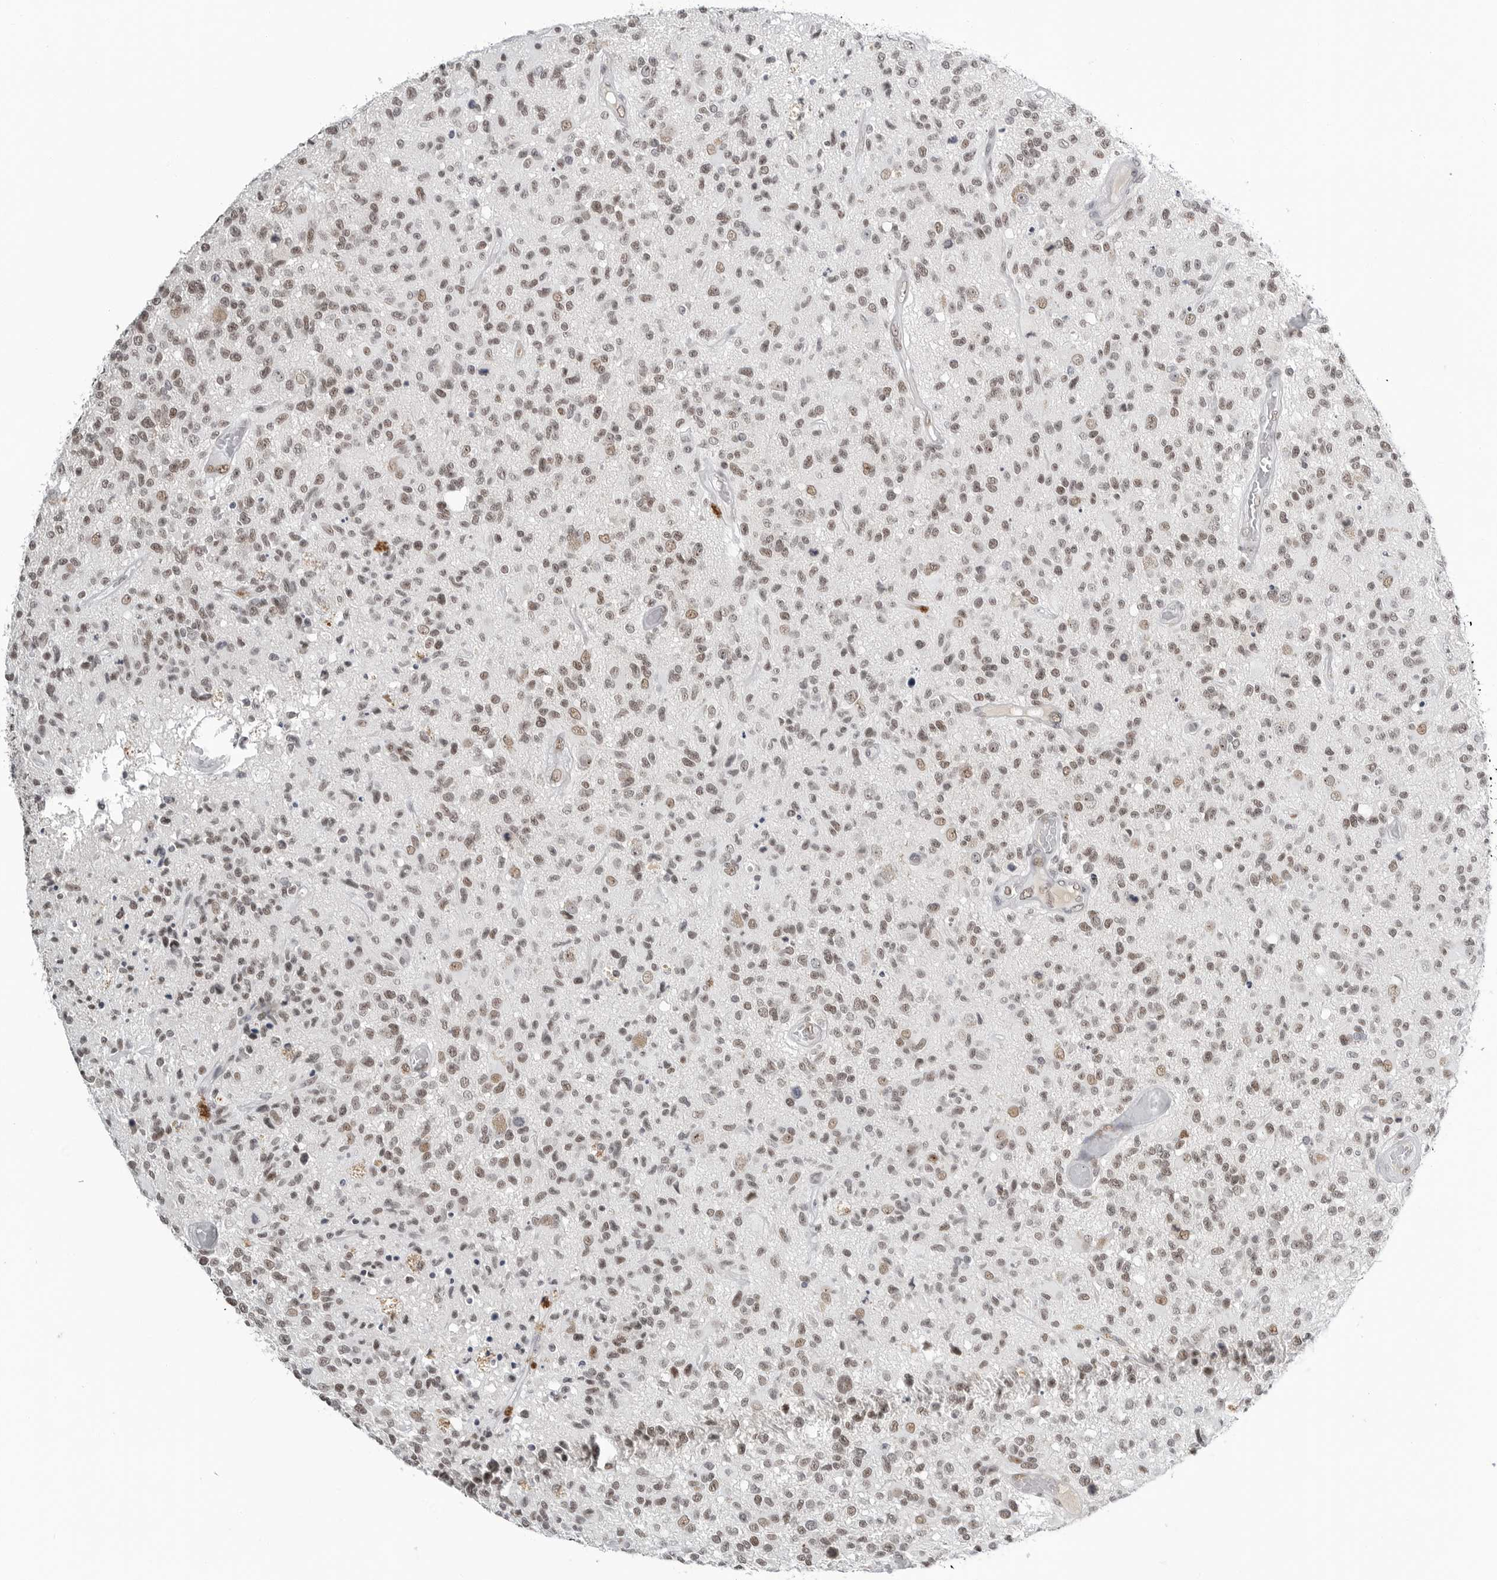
{"staining": {"intensity": "moderate", "quantity": "25%-75%", "location": "nuclear"}, "tissue": "glioma", "cell_type": "Tumor cells", "image_type": "cancer", "snomed": [{"axis": "morphology", "description": "Glioma, malignant, High grade"}, {"axis": "morphology", "description": "Glioblastoma, NOS"}, {"axis": "topography", "description": "Brain"}], "caption": "The micrograph exhibits a brown stain indicating the presence of a protein in the nuclear of tumor cells in glioma.", "gene": "WRAP53", "patient": {"sex": "male", "age": 60}}